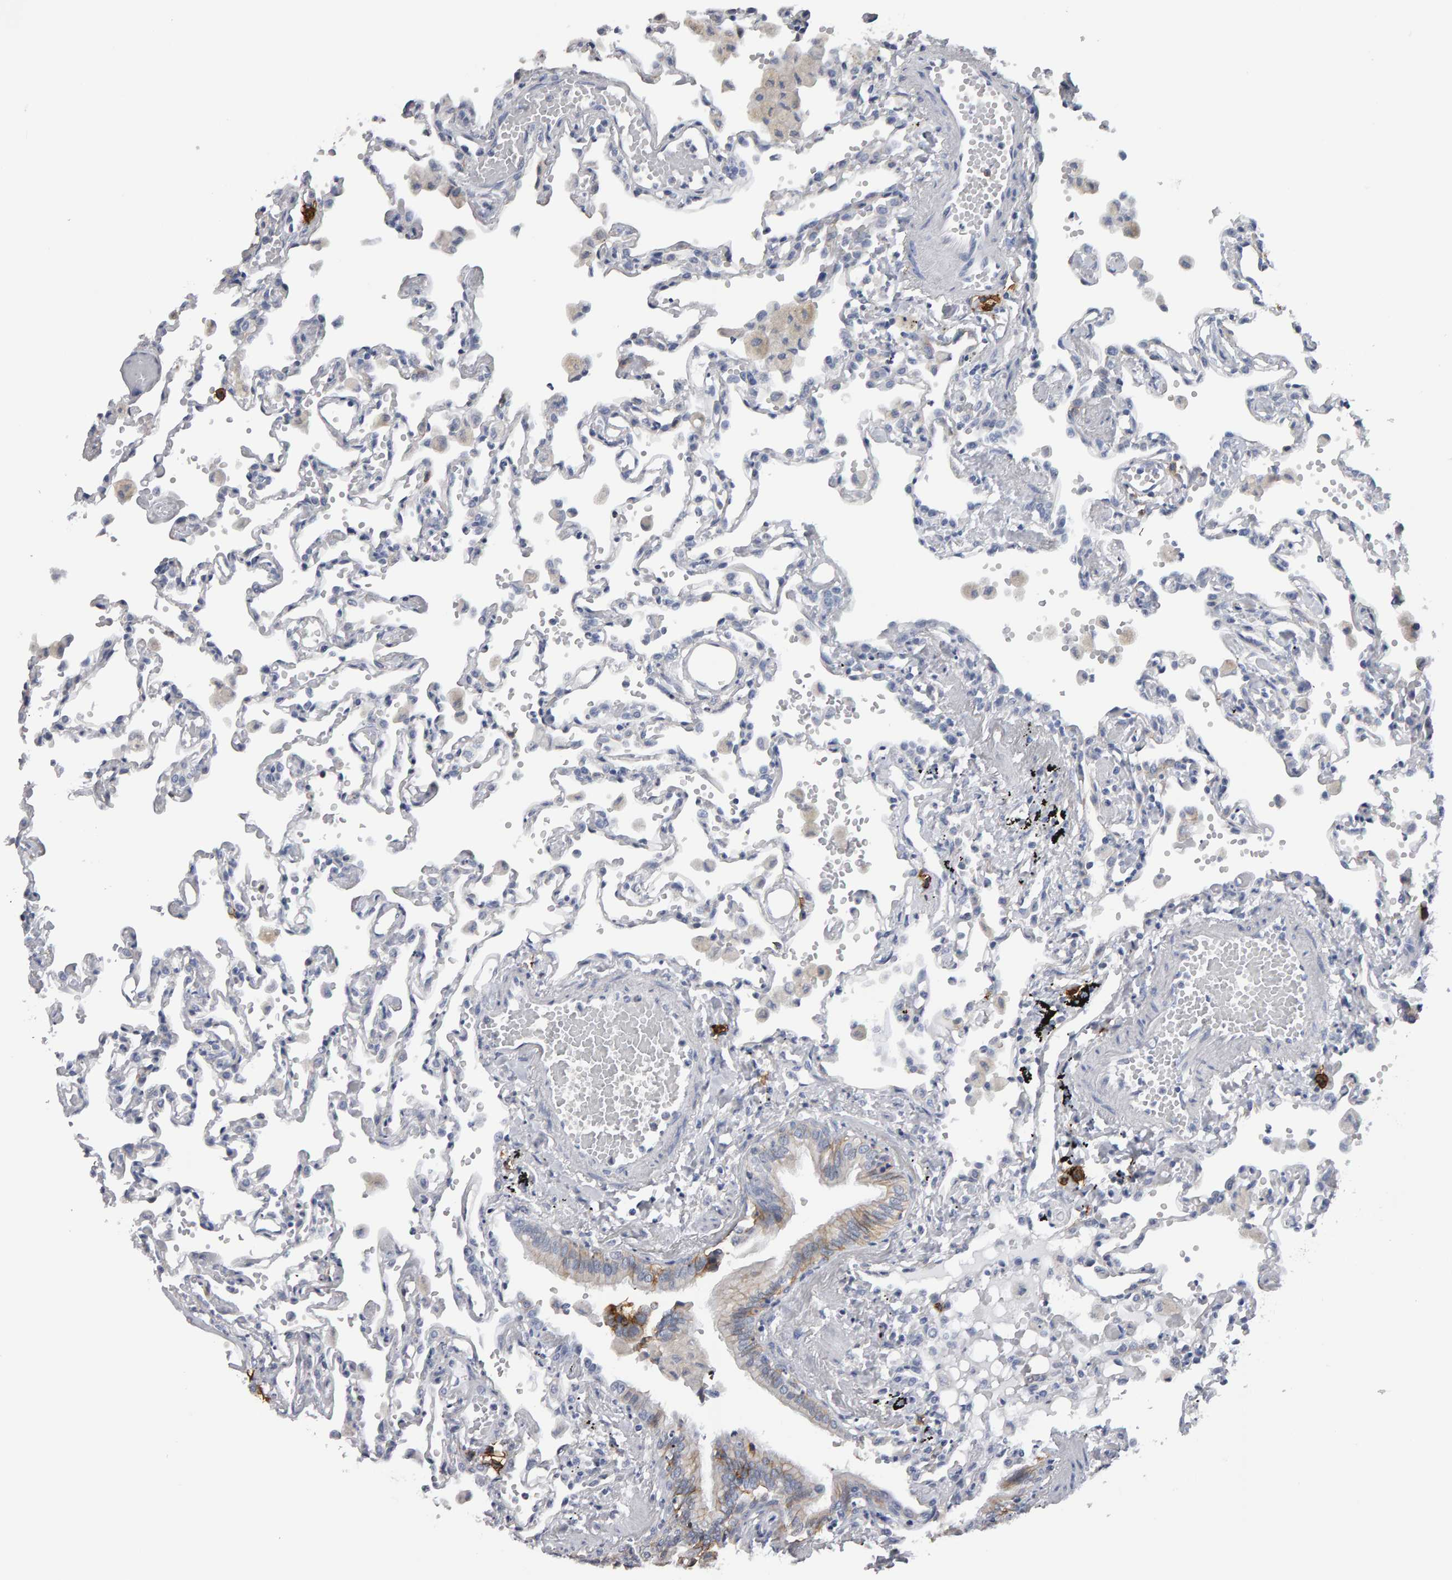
{"staining": {"intensity": "negative", "quantity": "none", "location": "none"}, "tissue": "lung", "cell_type": "Alveolar cells", "image_type": "normal", "snomed": [{"axis": "morphology", "description": "Normal tissue, NOS"}, {"axis": "topography", "description": "Bronchus"}, {"axis": "topography", "description": "Lung"}], "caption": "Immunohistochemical staining of normal human lung reveals no significant staining in alveolar cells.", "gene": "CD38", "patient": {"sex": "female", "age": 49}}